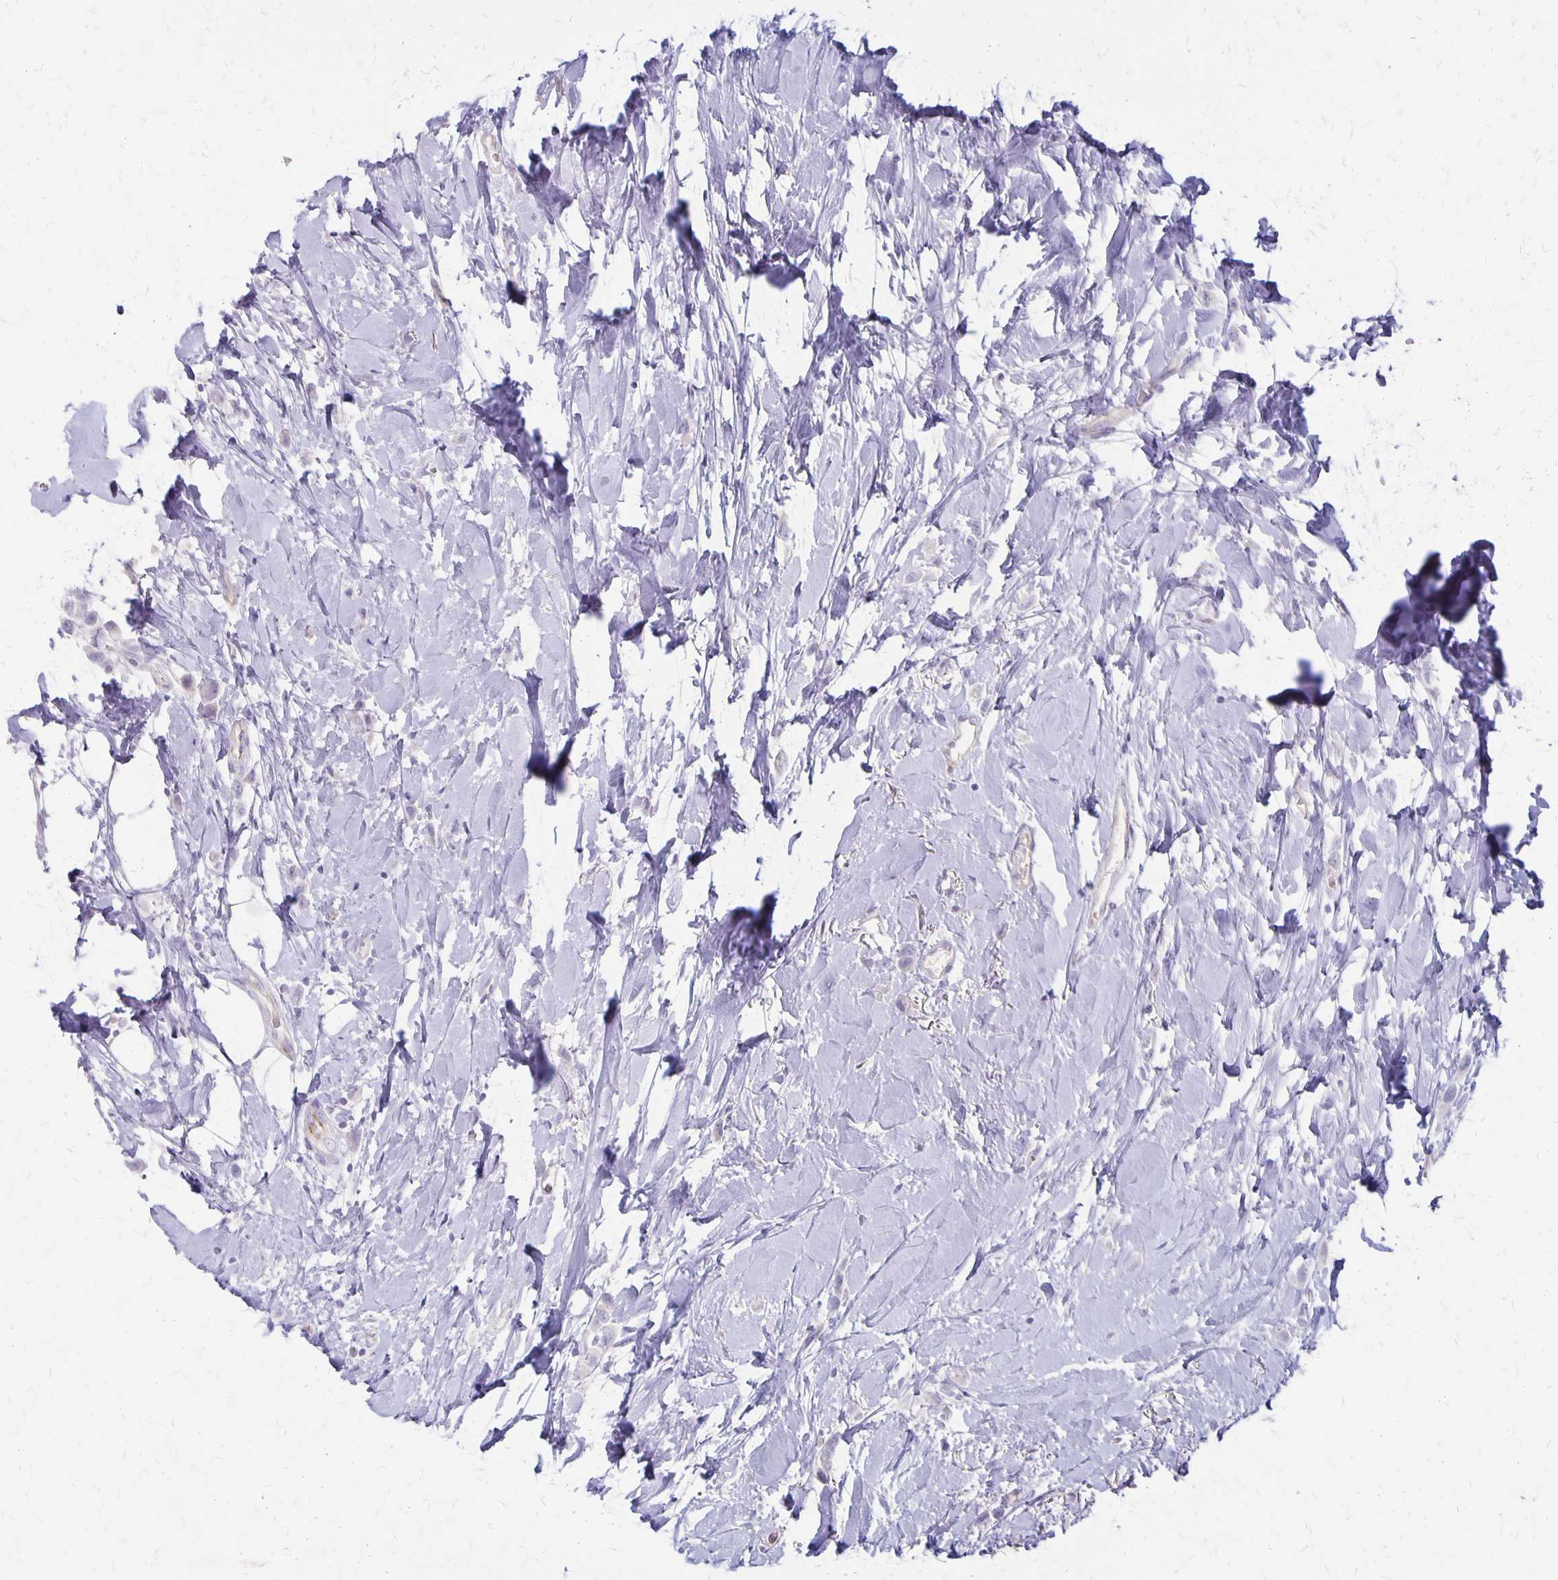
{"staining": {"intensity": "negative", "quantity": "none", "location": "none"}, "tissue": "breast cancer", "cell_type": "Tumor cells", "image_type": "cancer", "snomed": [{"axis": "morphology", "description": "Lobular carcinoma"}, {"axis": "topography", "description": "Breast"}], "caption": "This micrograph is of lobular carcinoma (breast) stained with immunohistochemistry (IHC) to label a protein in brown with the nuclei are counter-stained blue. There is no positivity in tumor cells.", "gene": "HOMER1", "patient": {"sex": "female", "age": 66}}